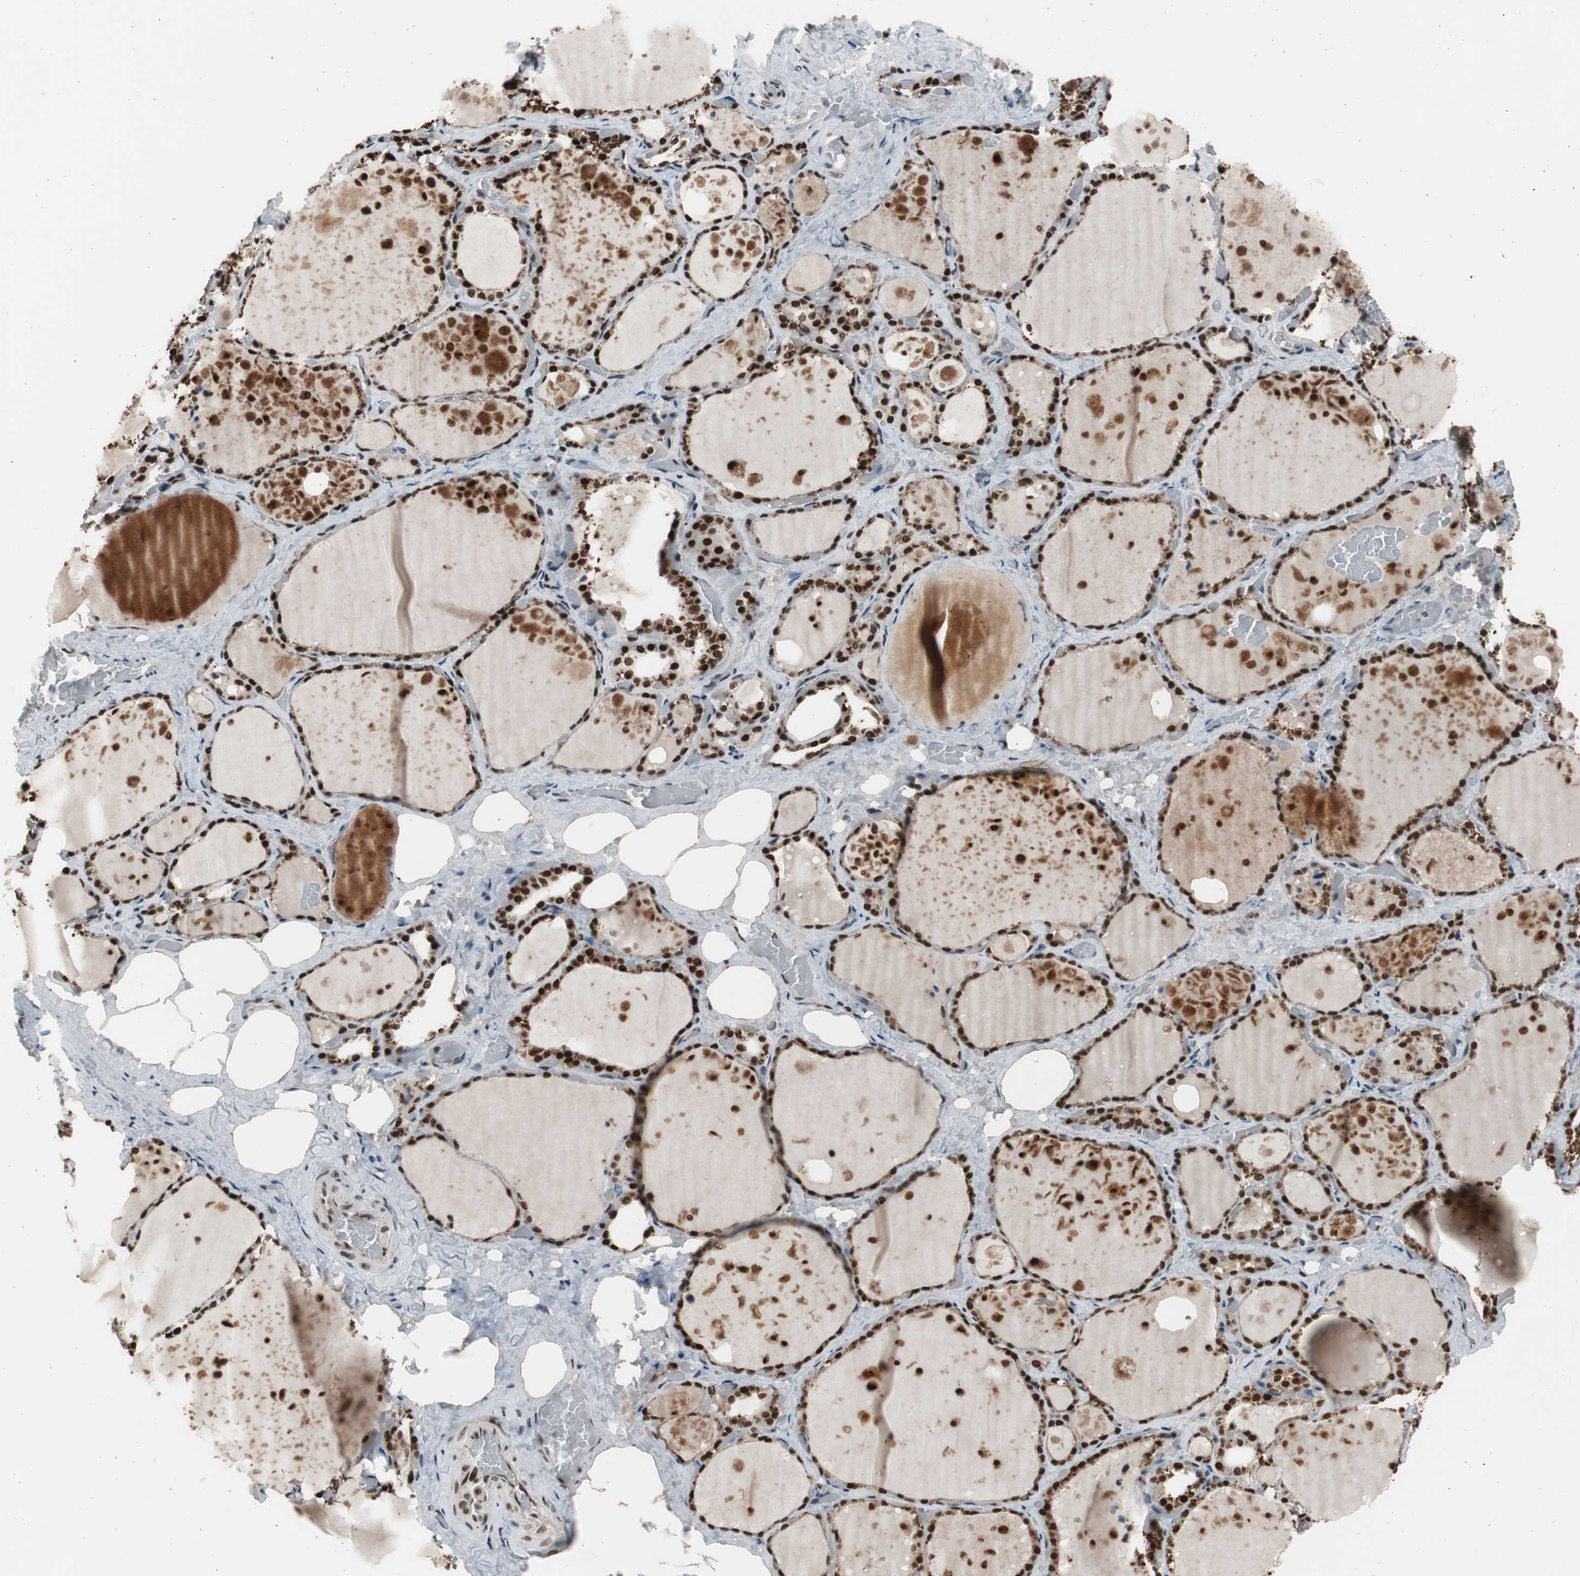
{"staining": {"intensity": "strong", "quantity": ">75%", "location": "nuclear"}, "tissue": "thyroid gland", "cell_type": "Glandular cells", "image_type": "normal", "snomed": [{"axis": "morphology", "description": "Normal tissue, NOS"}, {"axis": "topography", "description": "Thyroid gland"}], "caption": "DAB (3,3'-diaminobenzidine) immunohistochemical staining of benign thyroid gland demonstrates strong nuclear protein staining in approximately >75% of glandular cells. (DAB IHC, brown staining for protein, blue staining for nuclei).", "gene": "RPA1", "patient": {"sex": "male", "age": 61}}